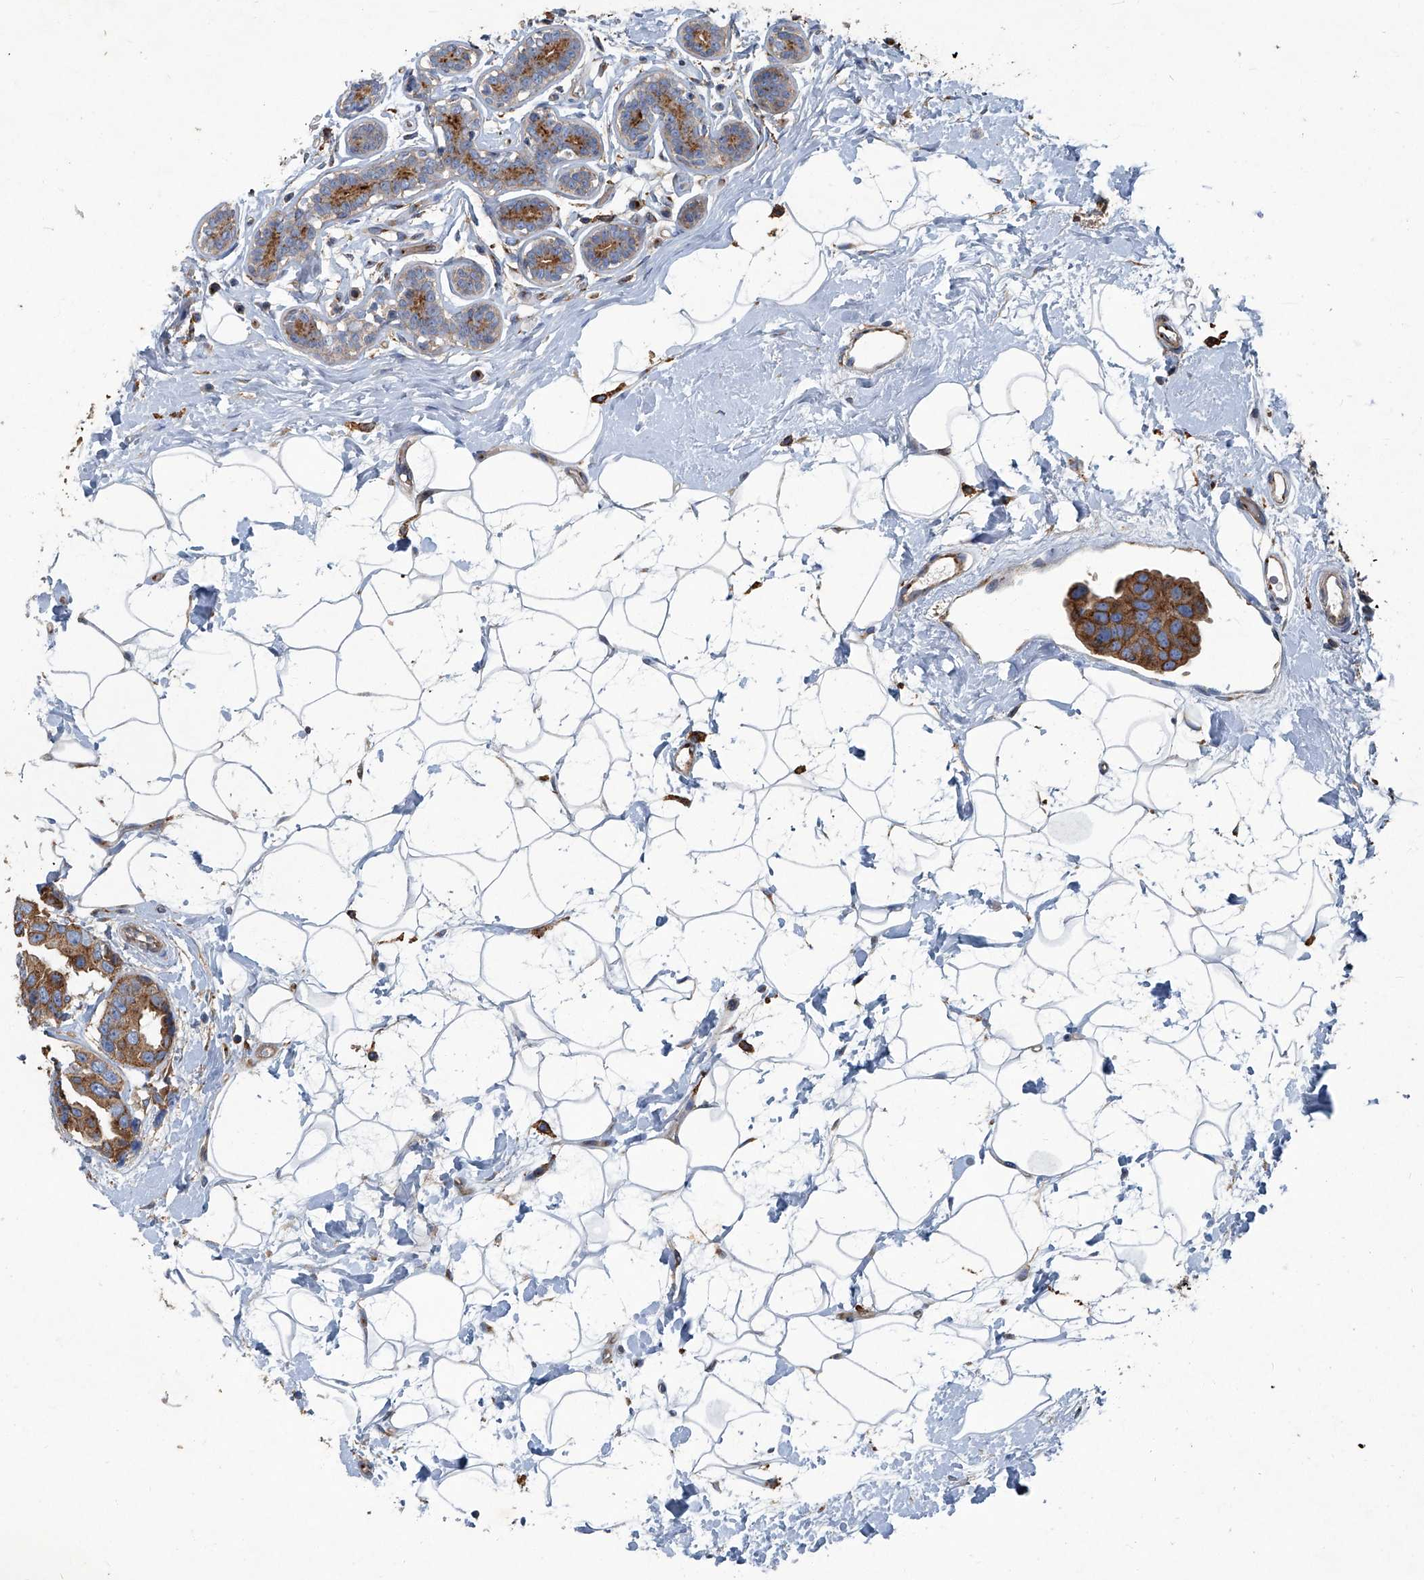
{"staining": {"intensity": "moderate", "quantity": ">75%", "location": "cytoplasmic/membranous"}, "tissue": "breast cancer", "cell_type": "Tumor cells", "image_type": "cancer", "snomed": [{"axis": "morphology", "description": "Normal tissue, NOS"}, {"axis": "morphology", "description": "Duct carcinoma"}, {"axis": "topography", "description": "Breast"}], "caption": "Immunohistochemistry (IHC) histopathology image of neoplastic tissue: human infiltrating ductal carcinoma (breast) stained using immunohistochemistry (IHC) exhibits medium levels of moderate protein expression localized specifically in the cytoplasmic/membranous of tumor cells, appearing as a cytoplasmic/membranous brown color.", "gene": "PIGH", "patient": {"sex": "female", "age": 39}}